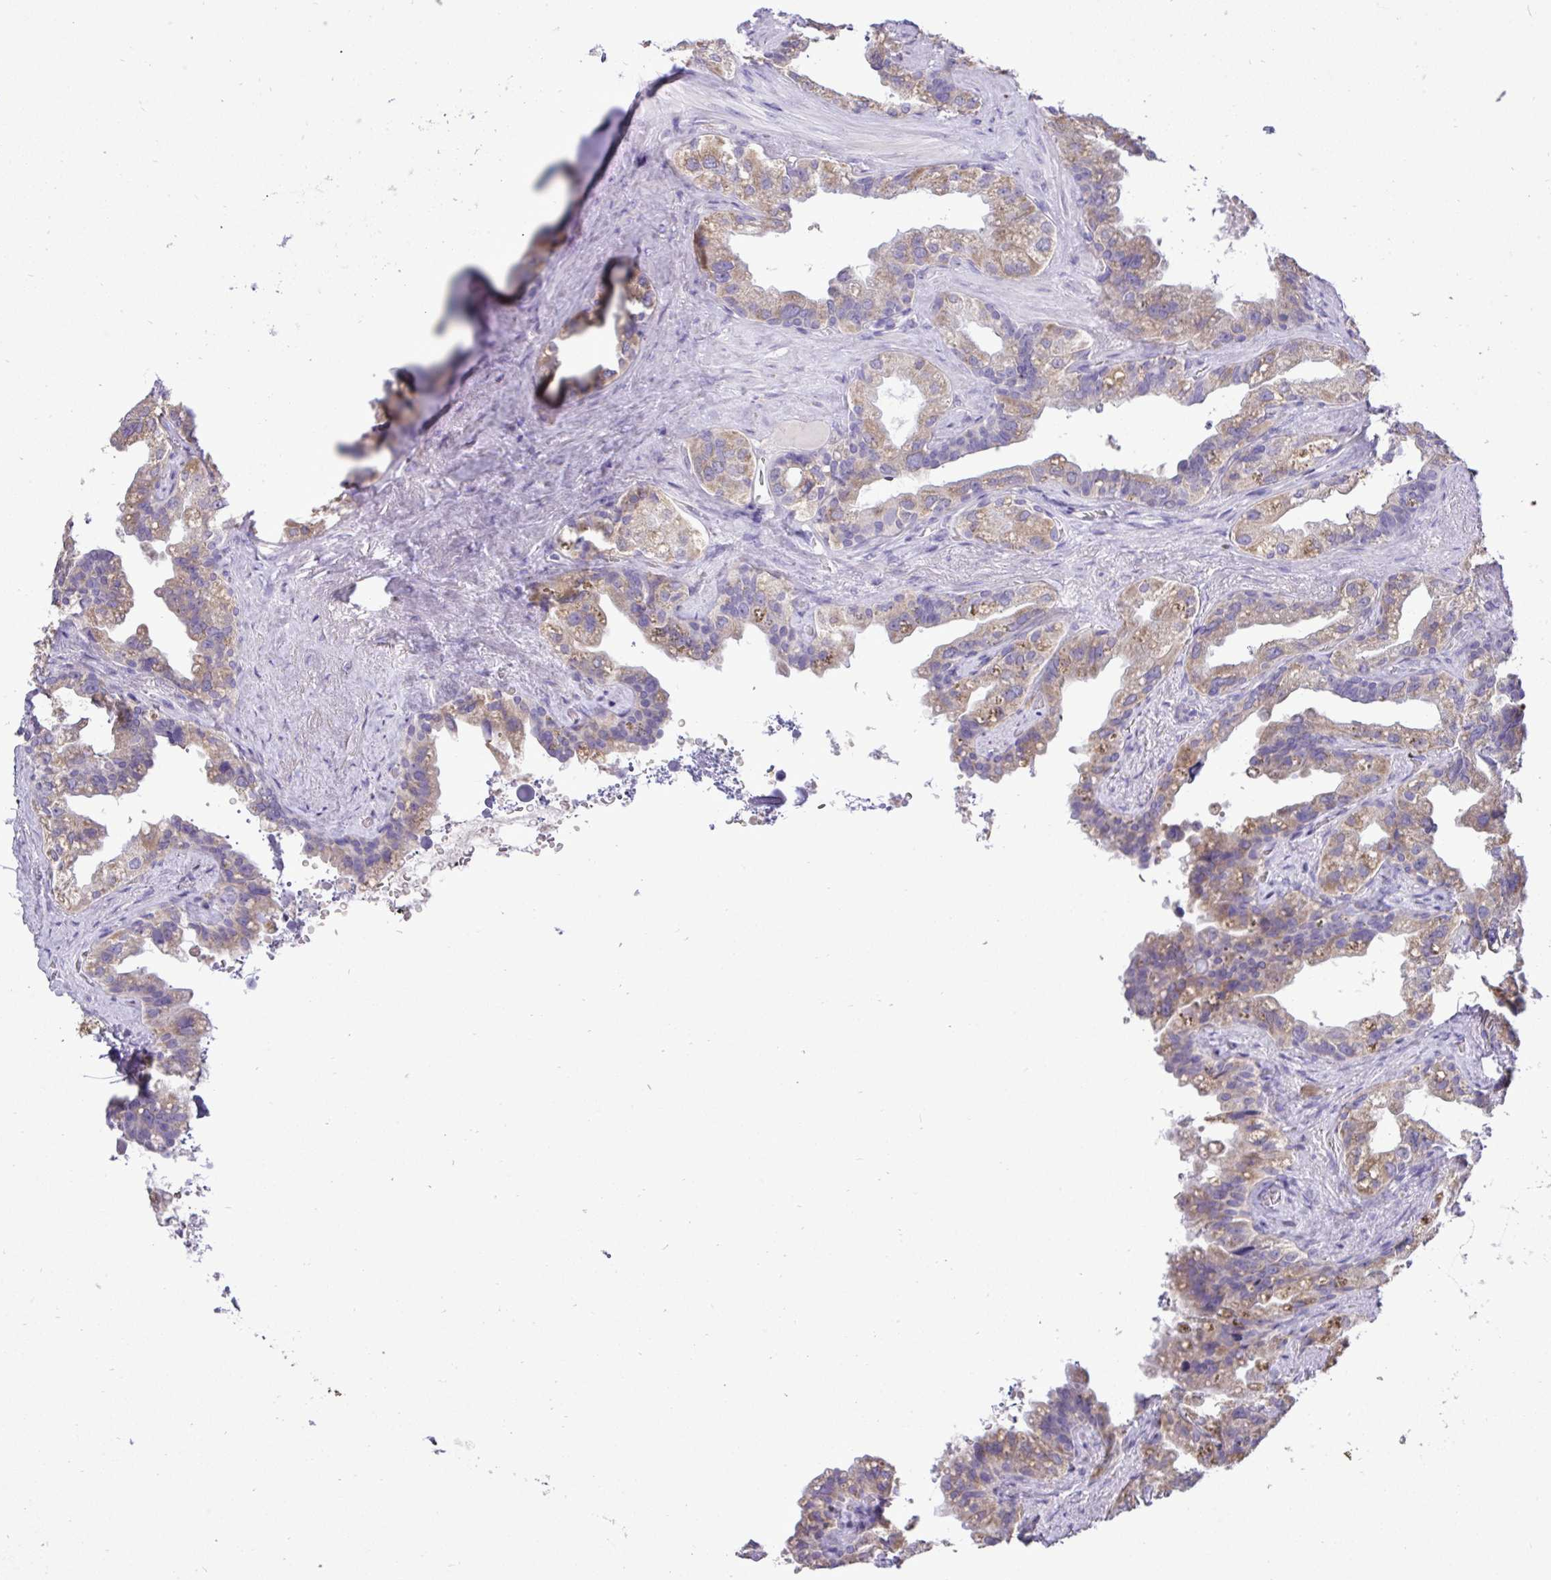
{"staining": {"intensity": "moderate", "quantity": ">75%", "location": "cytoplasmic/membranous"}, "tissue": "seminal vesicle", "cell_type": "Glandular cells", "image_type": "normal", "snomed": [{"axis": "morphology", "description": "Normal tissue, NOS"}, {"axis": "topography", "description": "Seminal veicle"}, {"axis": "topography", "description": "Peripheral nerve tissue"}], "caption": "Protein staining by IHC exhibits moderate cytoplasmic/membranous staining in about >75% of glandular cells in unremarkable seminal vesicle. (DAB IHC with brightfield microscopy, high magnification).", "gene": "ST8SIA2", "patient": {"sex": "male", "age": 76}}